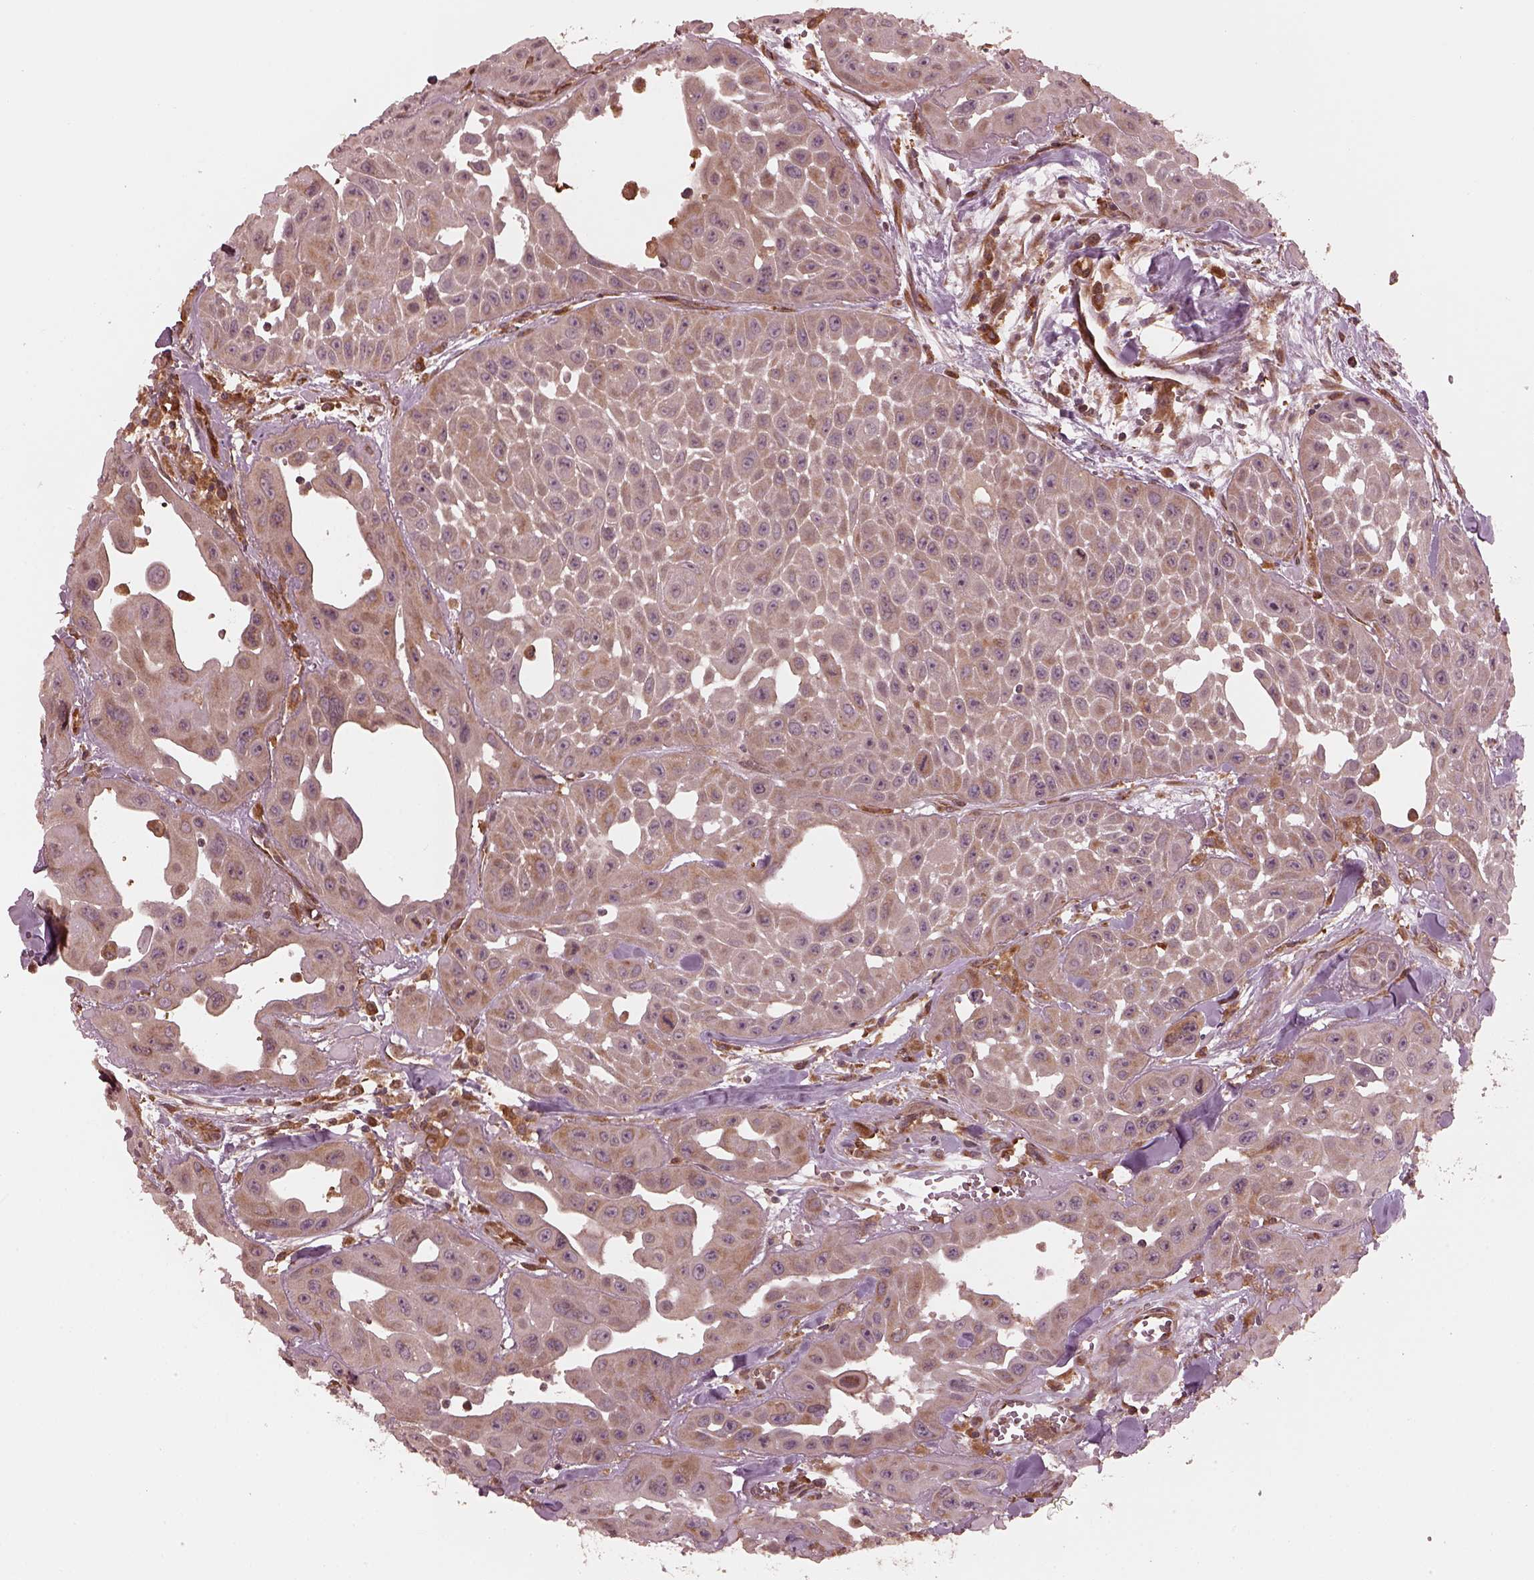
{"staining": {"intensity": "weak", "quantity": ">75%", "location": "cytoplasmic/membranous"}, "tissue": "head and neck cancer", "cell_type": "Tumor cells", "image_type": "cancer", "snomed": [{"axis": "morphology", "description": "Adenocarcinoma, NOS"}, {"axis": "topography", "description": "Head-Neck"}], "caption": "Brown immunohistochemical staining in human head and neck cancer (adenocarcinoma) demonstrates weak cytoplasmic/membranous staining in about >75% of tumor cells. The staining is performed using DAB (3,3'-diaminobenzidine) brown chromogen to label protein expression. The nuclei are counter-stained blue using hematoxylin.", "gene": "AGPAT1", "patient": {"sex": "male", "age": 73}}